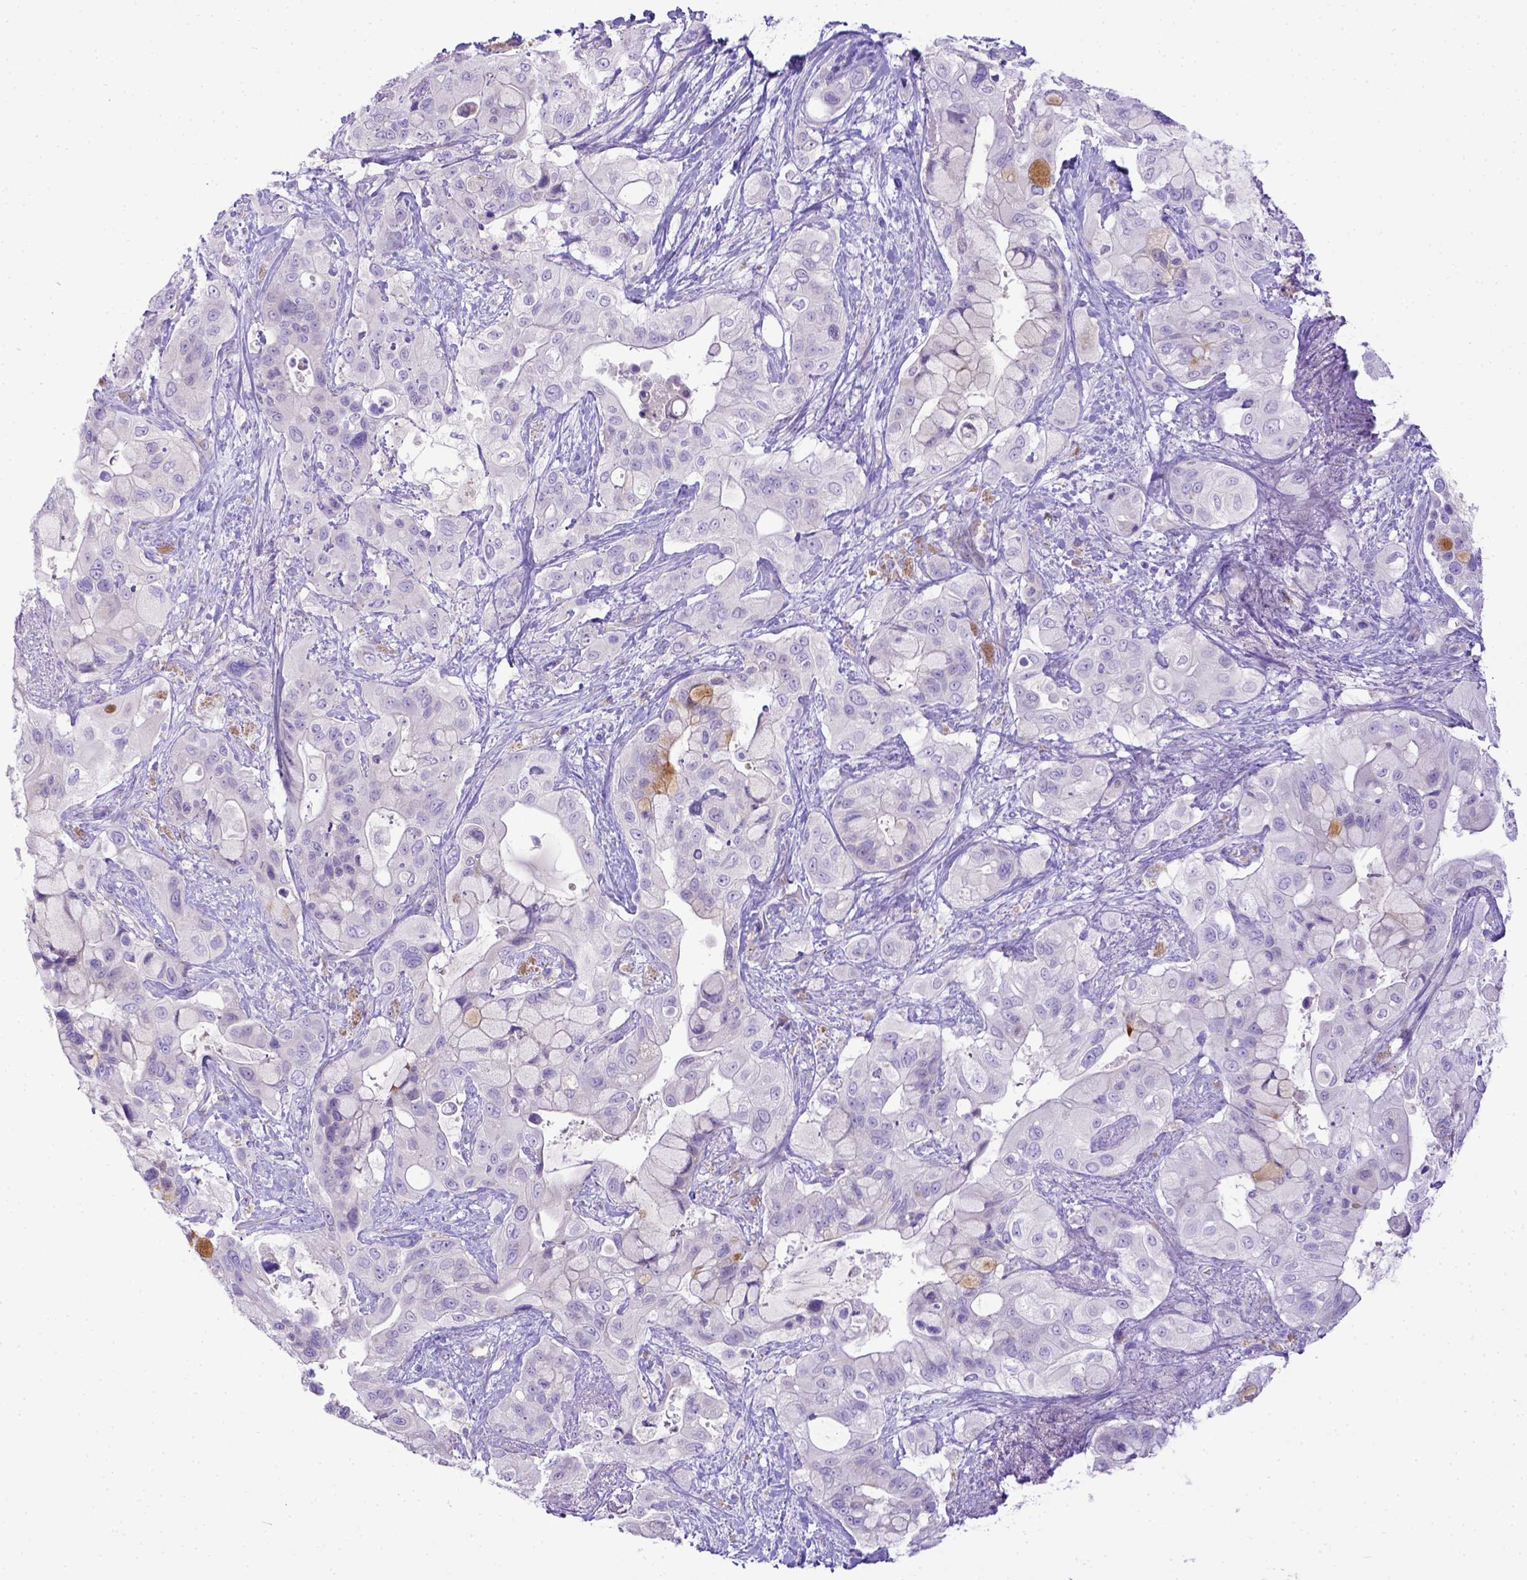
{"staining": {"intensity": "negative", "quantity": "none", "location": "none"}, "tissue": "pancreatic cancer", "cell_type": "Tumor cells", "image_type": "cancer", "snomed": [{"axis": "morphology", "description": "Adenocarcinoma, NOS"}, {"axis": "topography", "description": "Pancreas"}], "caption": "Photomicrograph shows no significant protein positivity in tumor cells of adenocarcinoma (pancreatic).", "gene": "CFAP300", "patient": {"sex": "male", "age": 71}}